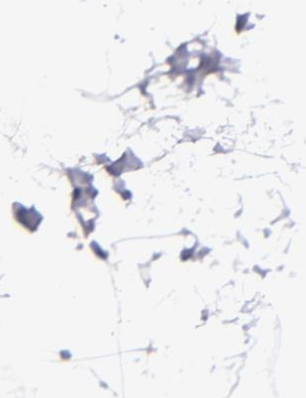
{"staining": {"intensity": "negative", "quantity": "none", "location": "none"}, "tissue": "adipose tissue", "cell_type": "Adipocytes", "image_type": "normal", "snomed": [{"axis": "morphology", "description": "Normal tissue, NOS"}, {"axis": "morphology", "description": "Duct carcinoma"}, {"axis": "topography", "description": "Breast"}, {"axis": "topography", "description": "Adipose tissue"}], "caption": "The image exhibits no significant staining in adipocytes of adipose tissue. Nuclei are stained in blue.", "gene": "MASP1", "patient": {"sex": "female", "age": 37}}